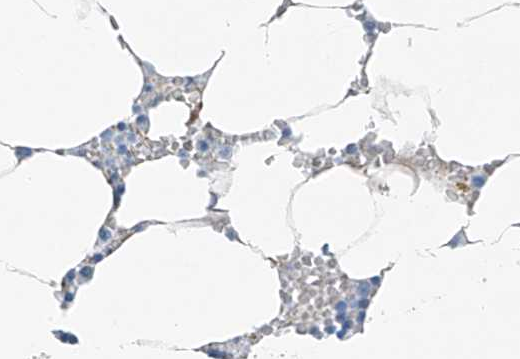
{"staining": {"intensity": "negative", "quantity": "none", "location": "none"}, "tissue": "bone marrow", "cell_type": "Hematopoietic cells", "image_type": "normal", "snomed": [{"axis": "morphology", "description": "Normal tissue, NOS"}, {"axis": "topography", "description": "Bone marrow"}], "caption": "Hematopoietic cells show no significant protein staining in normal bone marrow.", "gene": "TNS2", "patient": {"sex": "male", "age": 70}}